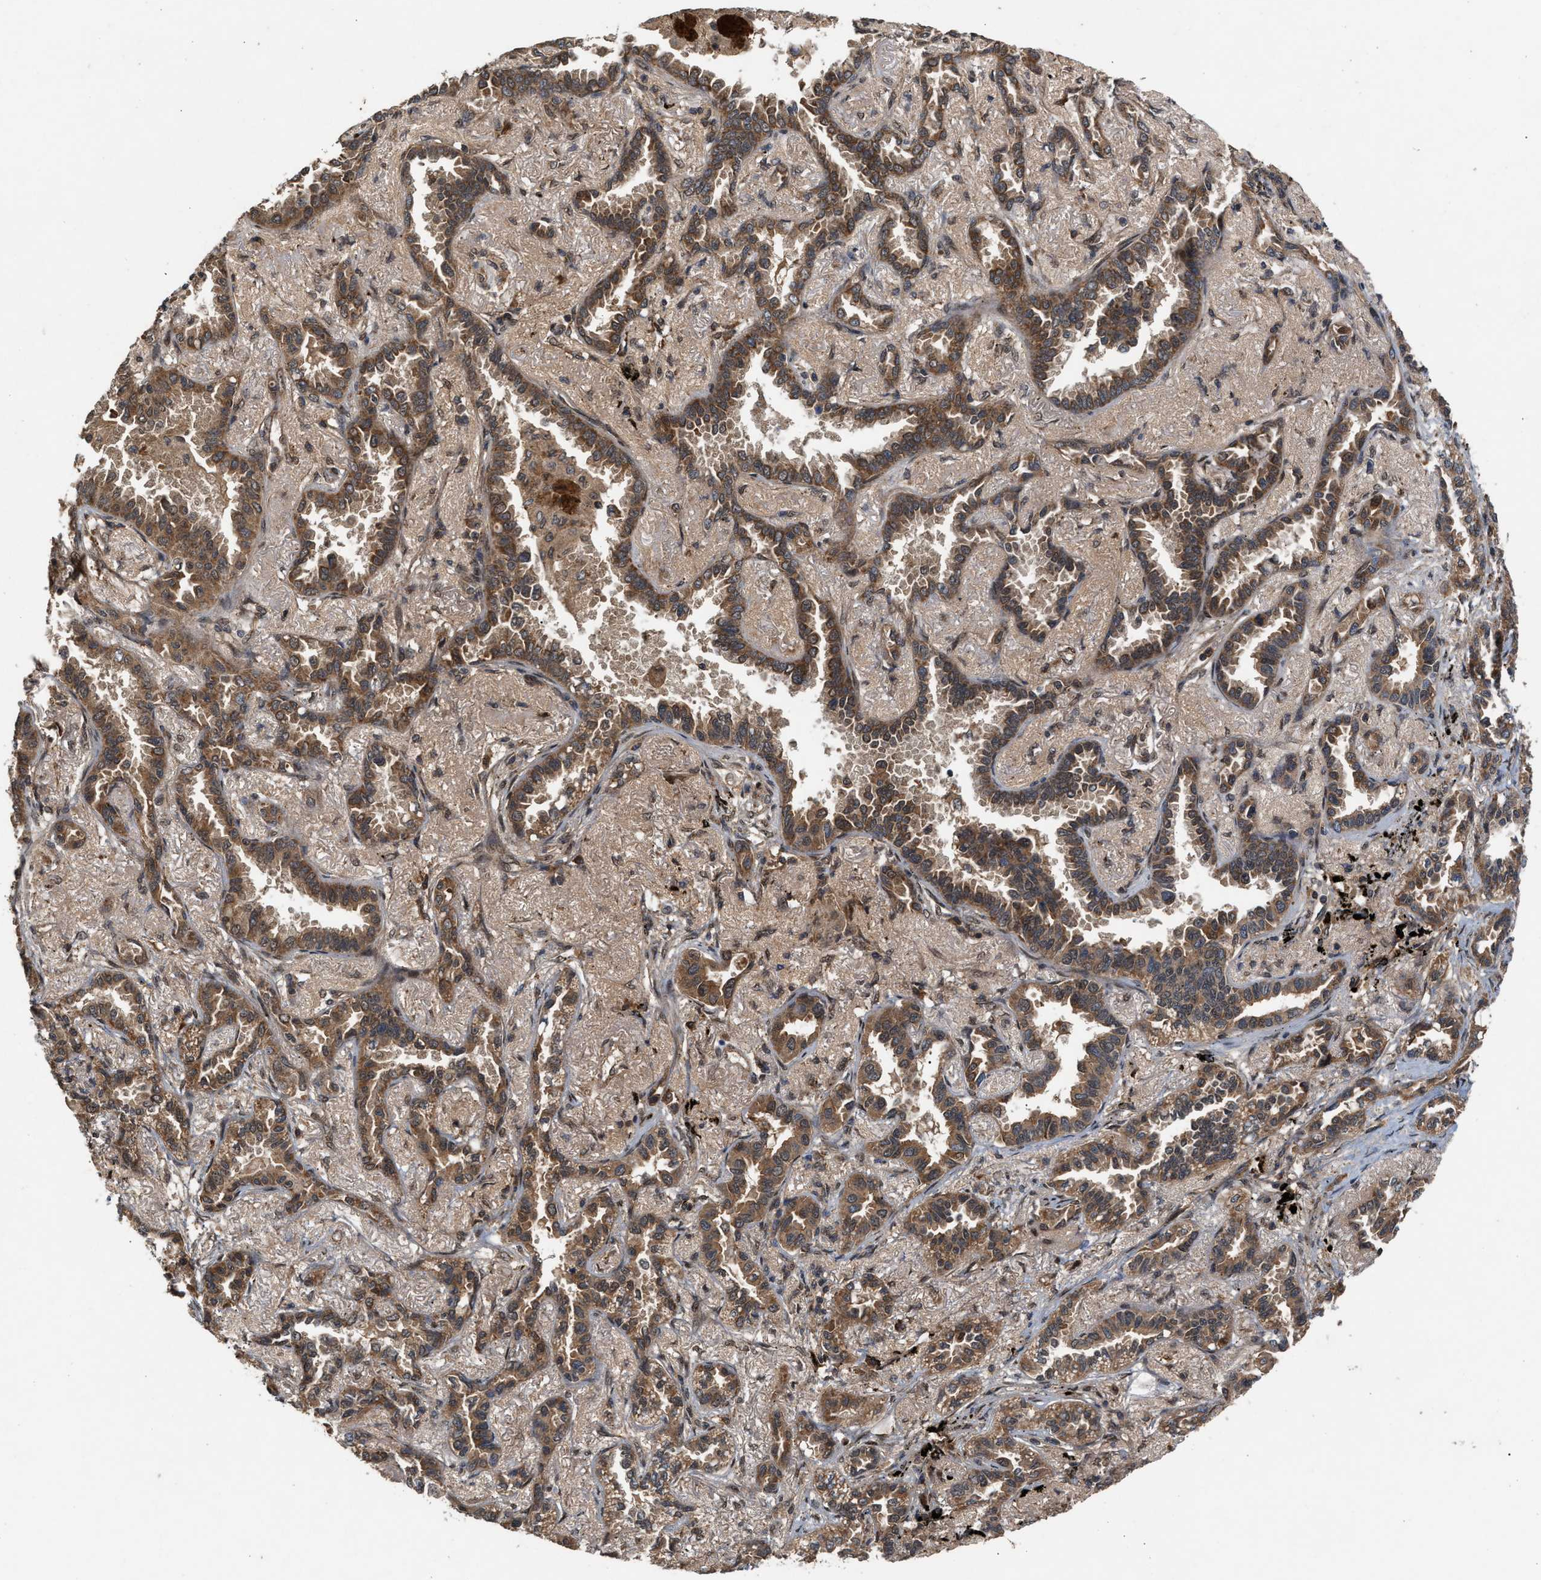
{"staining": {"intensity": "moderate", "quantity": ">75%", "location": "cytoplasmic/membranous"}, "tissue": "lung cancer", "cell_type": "Tumor cells", "image_type": "cancer", "snomed": [{"axis": "morphology", "description": "Adenocarcinoma, NOS"}, {"axis": "topography", "description": "Lung"}], "caption": "Brown immunohistochemical staining in lung cancer (adenocarcinoma) exhibits moderate cytoplasmic/membranous staining in about >75% of tumor cells. The staining was performed using DAB, with brown indicating positive protein expression. Nuclei are stained blue with hematoxylin.", "gene": "RUSC2", "patient": {"sex": "male", "age": 59}}